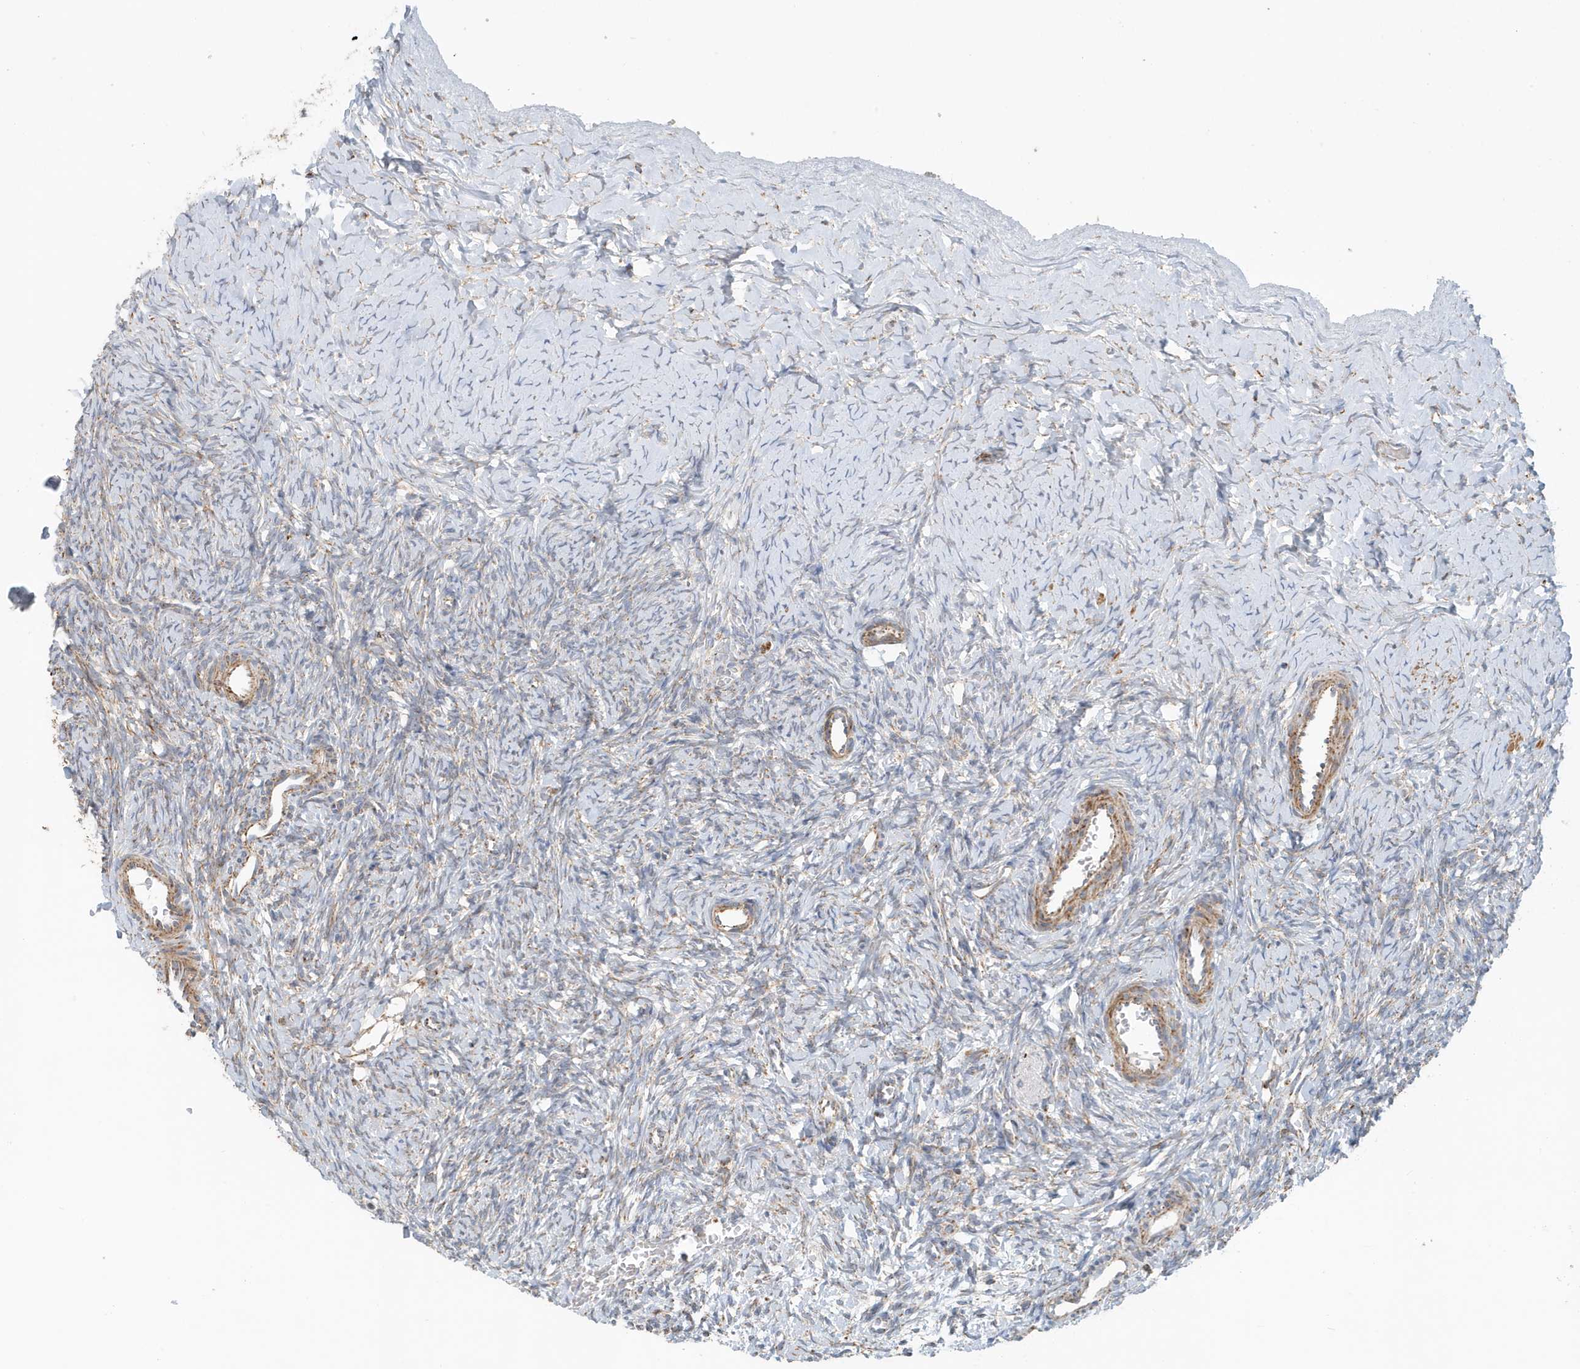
{"staining": {"intensity": "weak", "quantity": "25%-75%", "location": "cytoplasmic/membranous"}, "tissue": "ovary", "cell_type": "Ovarian stroma cells", "image_type": "normal", "snomed": [{"axis": "morphology", "description": "Normal tissue, NOS"}, {"axis": "morphology", "description": "Developmental malformation"}, {"axis": "topography", "description": "Ovary"}], "caption": "Immunohistochemical staining of unremarkable ovary demonstrates low levels of weak cytoplasmic/membranous staining in about 25%-75% of ovarian stroma cells.", "gene": "MAN1A1", "patient": {"sex": "female", "age": 39}}